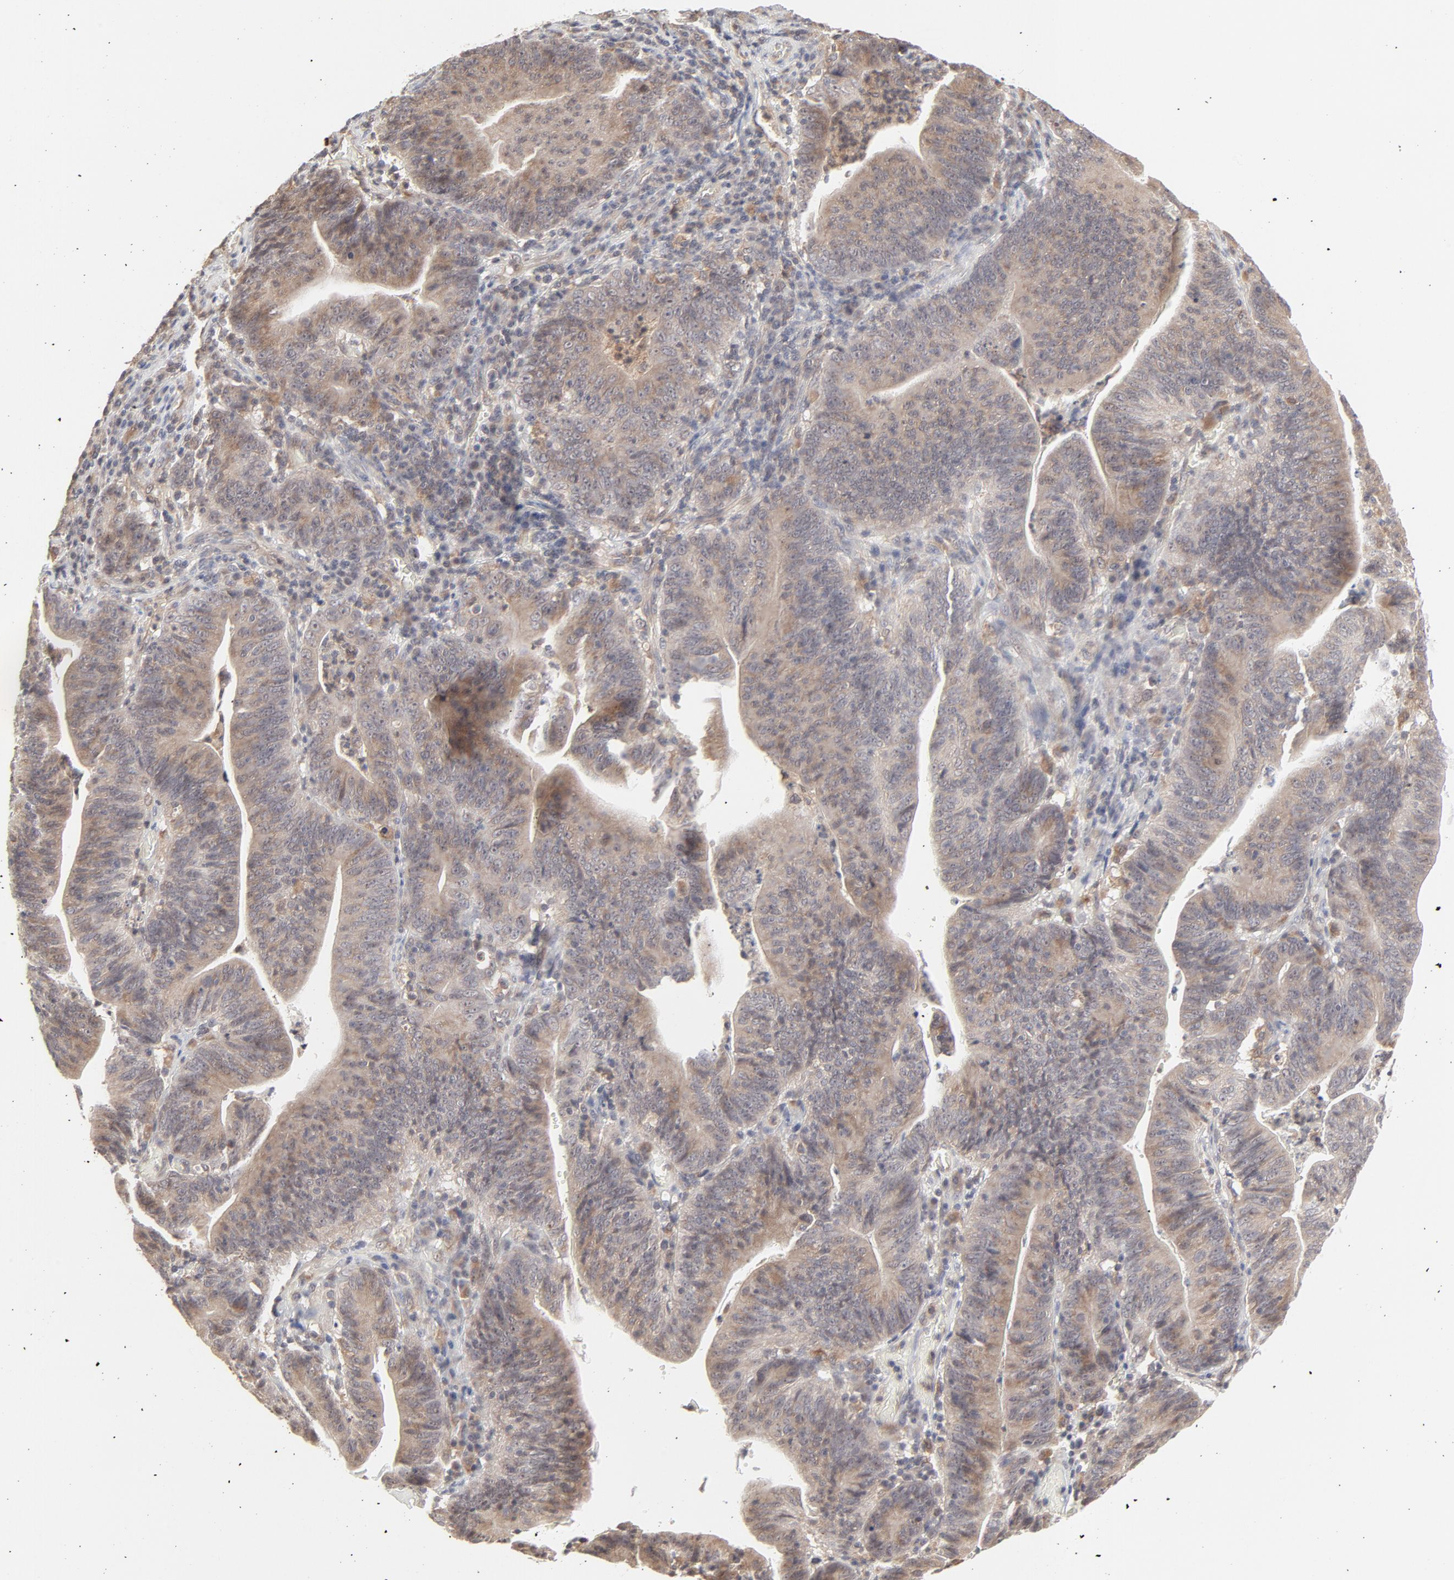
{"staining": {"intensity": "moderate", "quantity": ">75%", "location": "cytoplasmic/membranous"}, "tissue": "stomach cancer", "cell_type": "Tumor cells", "image_type": "cancer", "snomed": [{"axis": "morphology", "description": "Adenocarcinoma, NOS"}, {"axis": "topography", "description": "Stomach, lower"}], "caption": "Adenocarcinoma (stomach) stained with IHC demonstrates moderate cytoplasmic/membranous positivity in approximately >75% of tumor cells. The protein of interest is shown in brown color, while the nuclei are stained blue.", "gene": "RAB5C", "patient": {"sex": "female", "age": 86}}